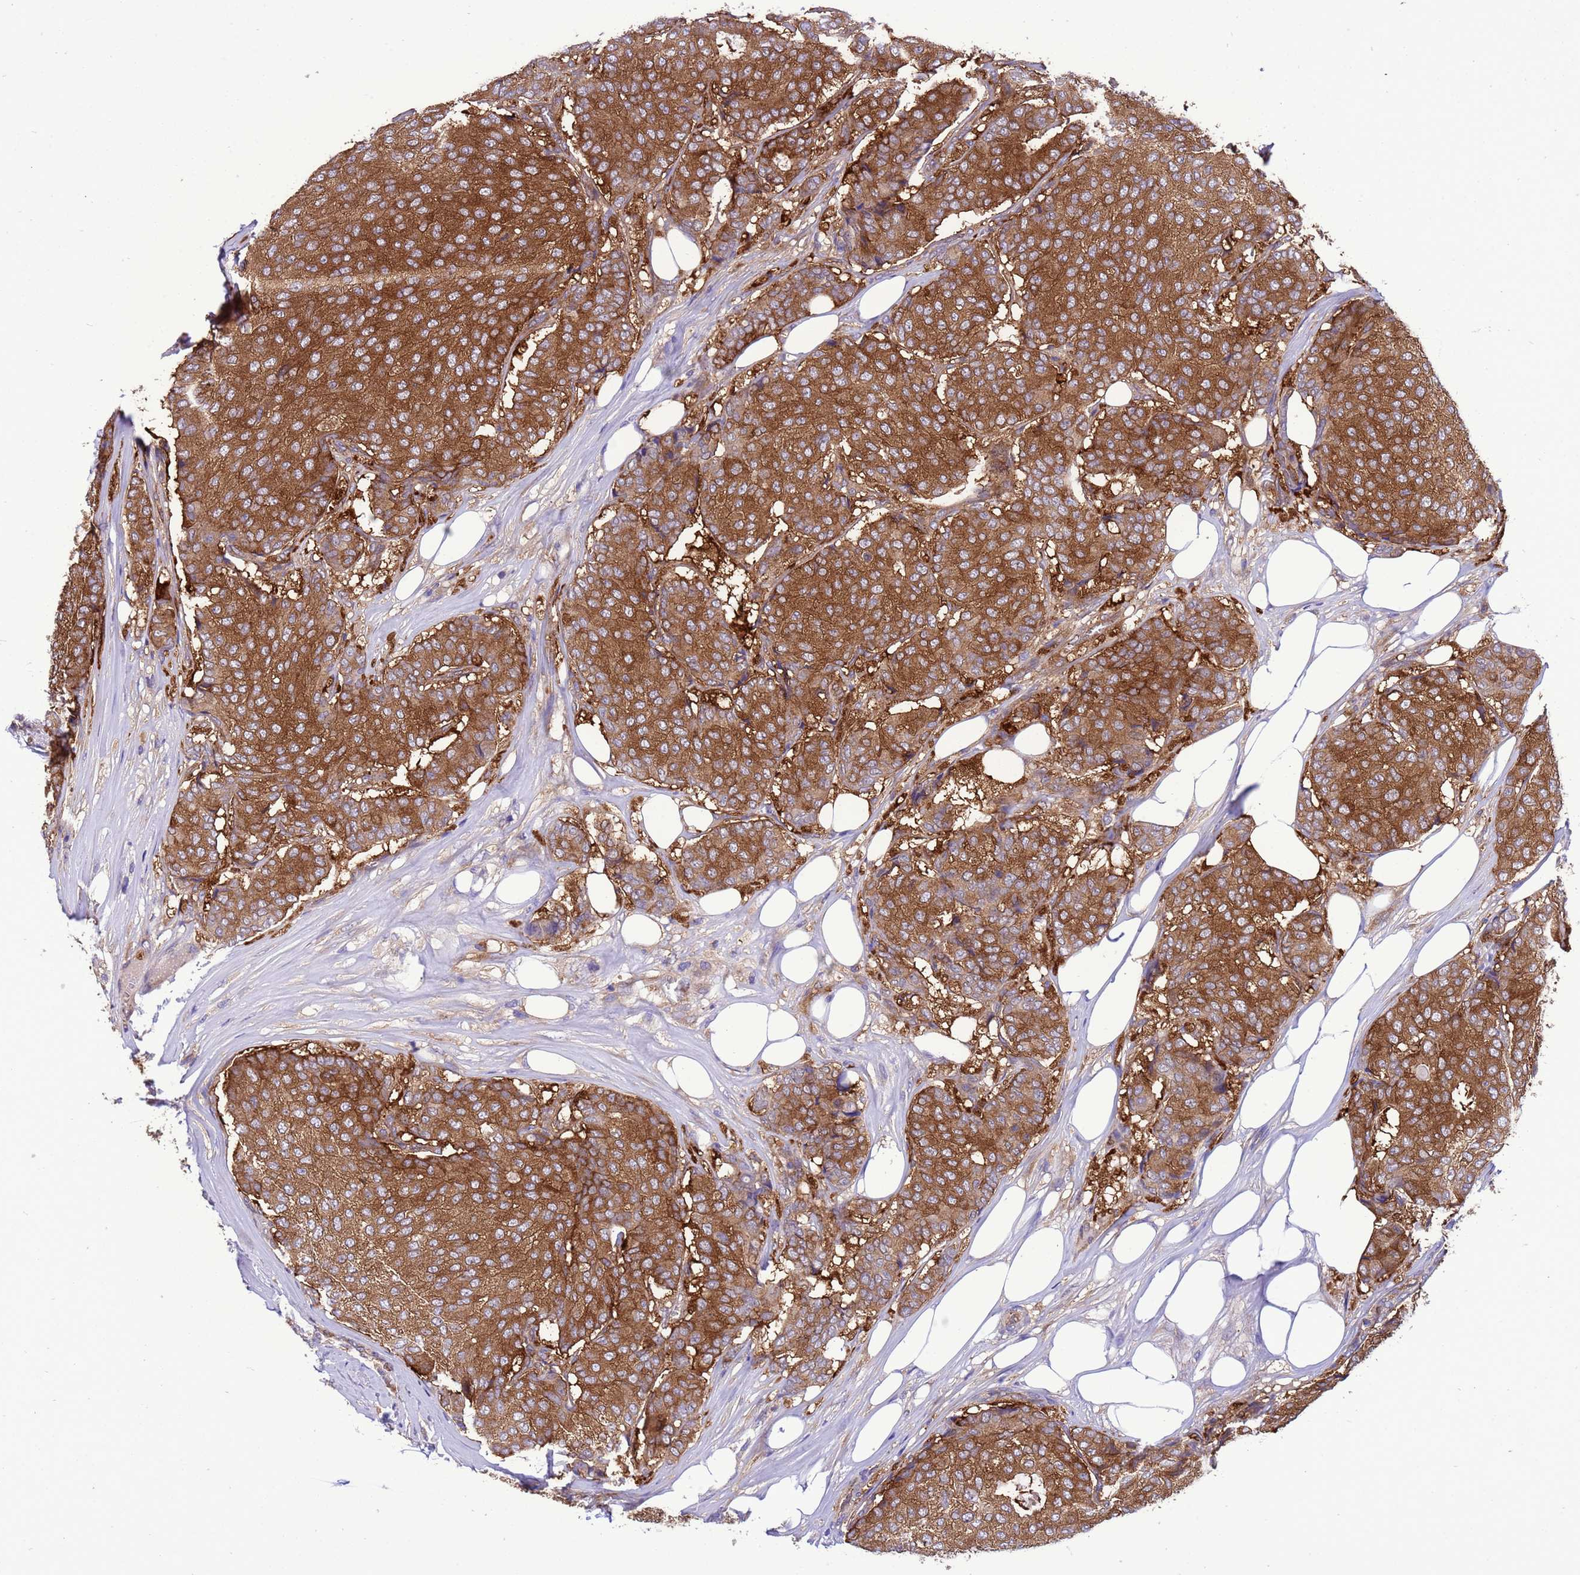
{"staining": {"intensity": "strong", "quantity": ">75%", "location": "cytoplasmic/membranous"}, "tissue": "breast cancer", "cell_type": "Tumor cells", "image_type": "cancer", "snomed": [{"axis": "morphology", "description": "Duct carcinoma"}, {"axis": "topography", "description": "Breast"}], "caption": "IHC histopathology image of neoplastic tissue: breast cancer (intraductal carcinoma) stained using immunohistochemistry (IHC) demonstrates high levels of strong protein expression localized specifically in the cytoplasmic/membranous of tumor cells, appearing as a cytoplasmic/membranous brown color.", "gene": "RABEP2", "patient": {"sex": "female", "age": 75}}